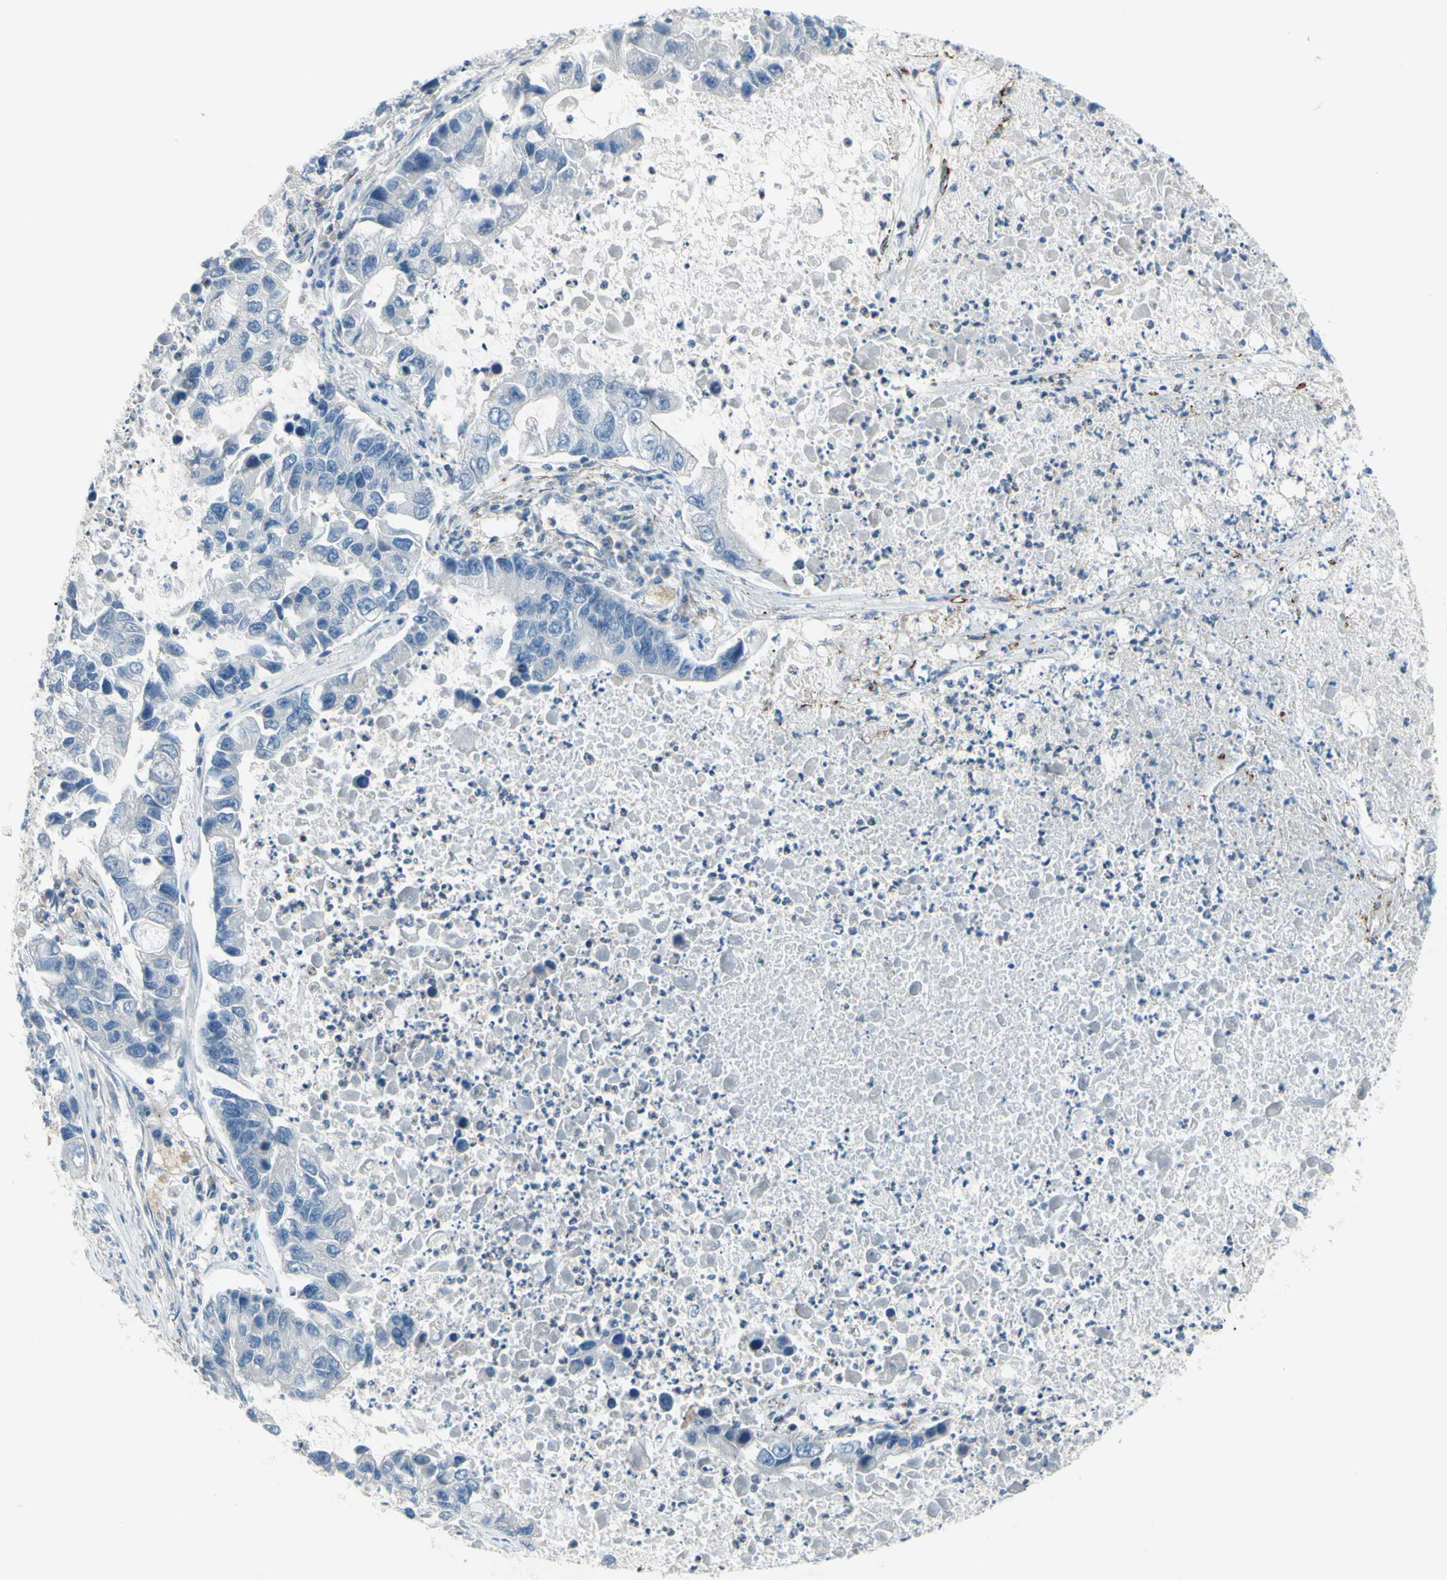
{"staining": {"intensity": "negative", "quantity": "none", "location": "none"}, "tissue": "lung cancer", "cell_type": "Tumor cells", "image_type": "cancer", "snomed": [{"axis": "morphology", "description": "Adenocarcinoma, NOS"}, {"axis": "topography", "description": "Lung"}], "caption": "Tumor cells show no significant protein staining in lung adenocarcinoma.", "gene": "PRRG2", "patient": {"sex": "female", "age": 51}}